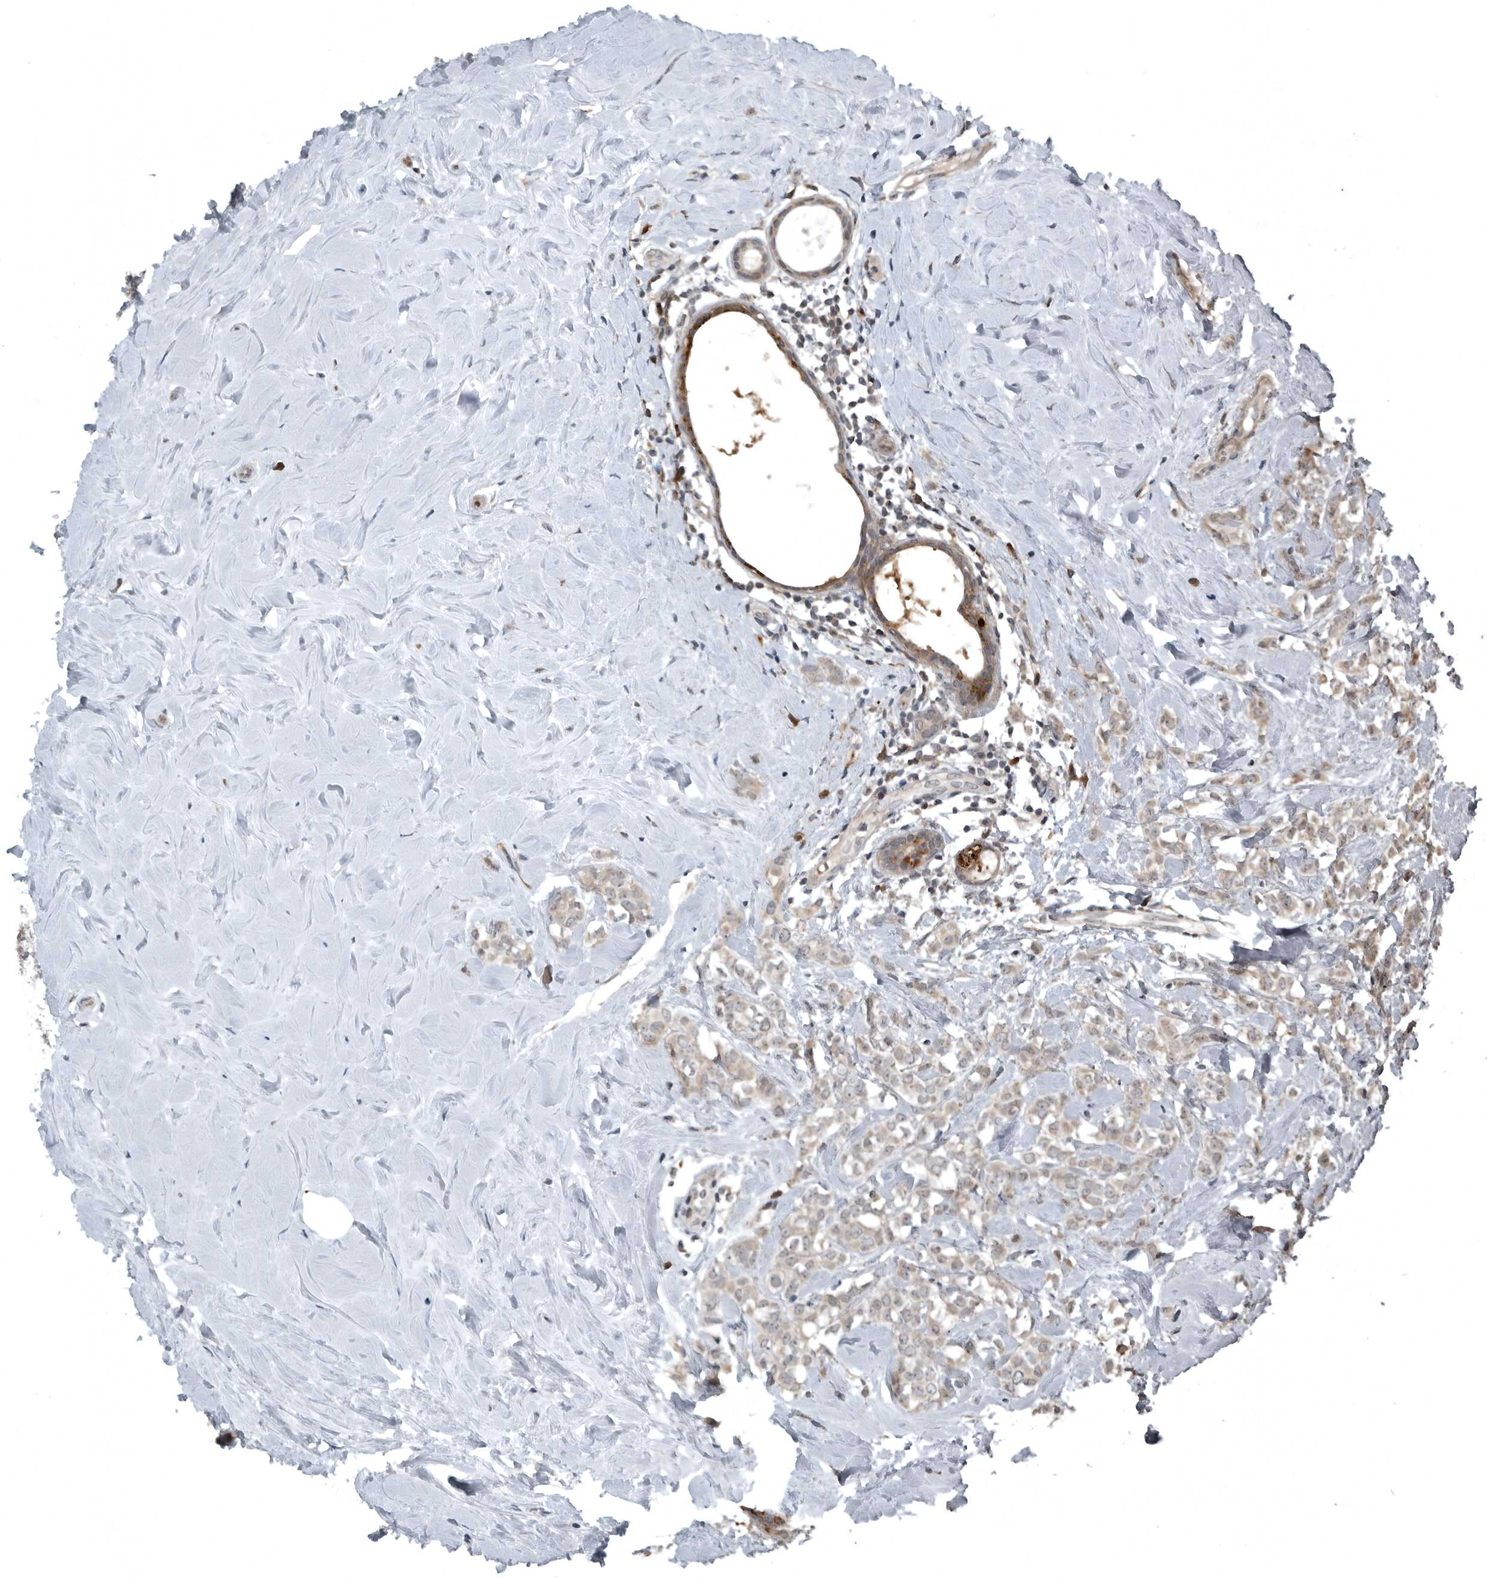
{"staining": {"intensity": "weak", "quantity": ">75%", "location": "cytoplasmic/membranous"}, "tissue": "breast cancer", "cell_type": "Tumor cells", "image_type": "cancer", "snomed": [{"axis": "morphology", "description": "Lobular carcinoma"}, {"axis": "topography", "description": "Breast"}], "caption": "This is a photomicrograph of immunohistochemistry (IHC) staining of lobular carcinoma (breast), which shows weak expression in the cytoplasmic/membranous of tumor cells.", "gene": "GAK", "patient": {"sex": "female", "age": 47}}